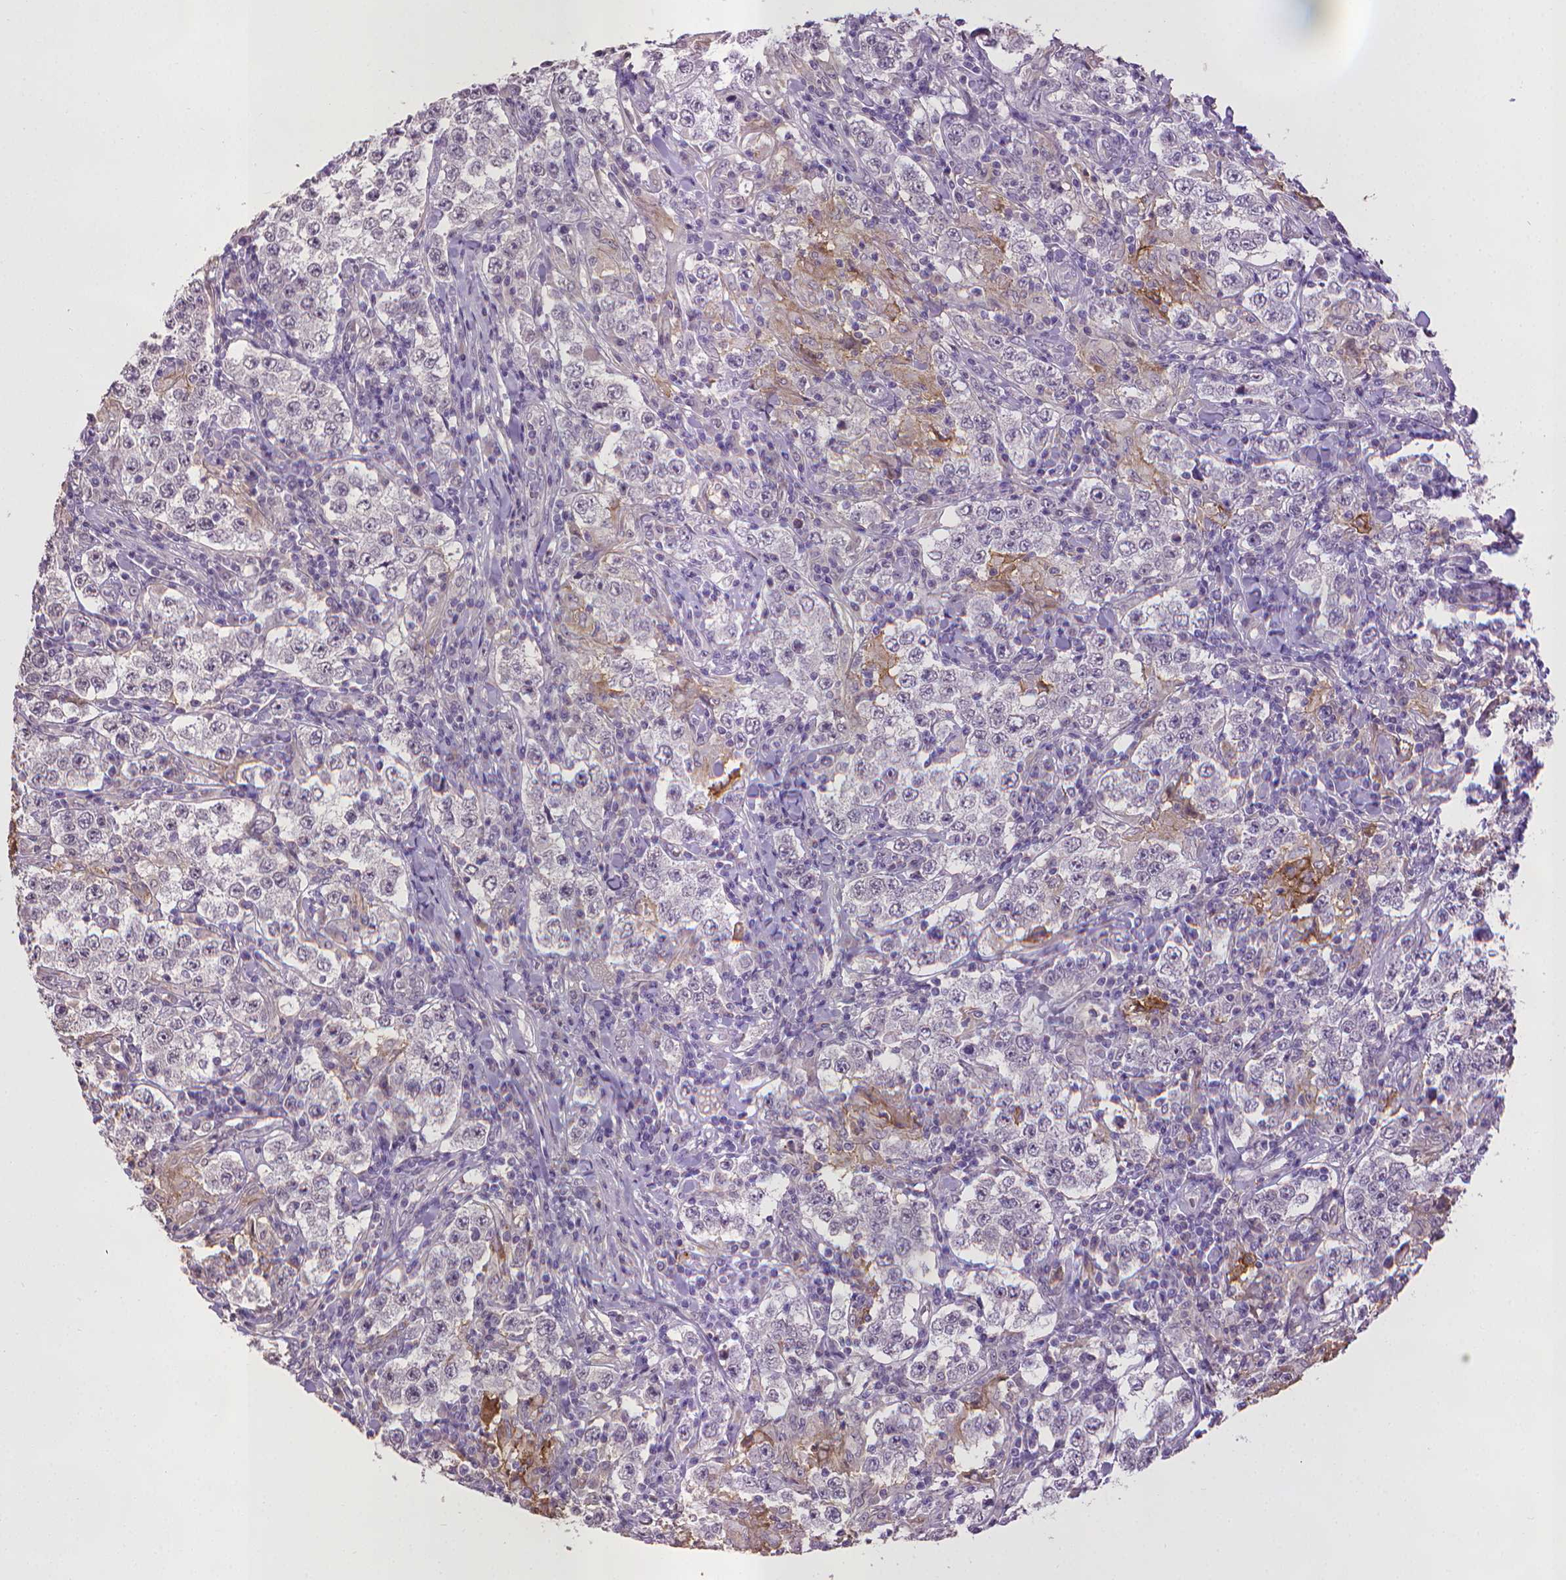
{"staining": {"intensity": "negative", "quantity": "none", "location": "none"}, "tissue": "testis cancer", "cell_type": "Tumor cells", "image_type": "cancer", "snomed": [{"axis": "morphology", "description": "Seminoma, NOS"}, {"axis": "morphology", "description": "Carcinoma, Embryonal, NOS"}, {"axis": "topography", "description": "Testis"}], "caption": "A high-resolution micrograph shows immunohistochemistry (IHC) staining of seminoma (testis), which demonstrates no significant positivity in tumor cells.", "gene": "CPM", "patient": {"sex": "male", "age": 41}}